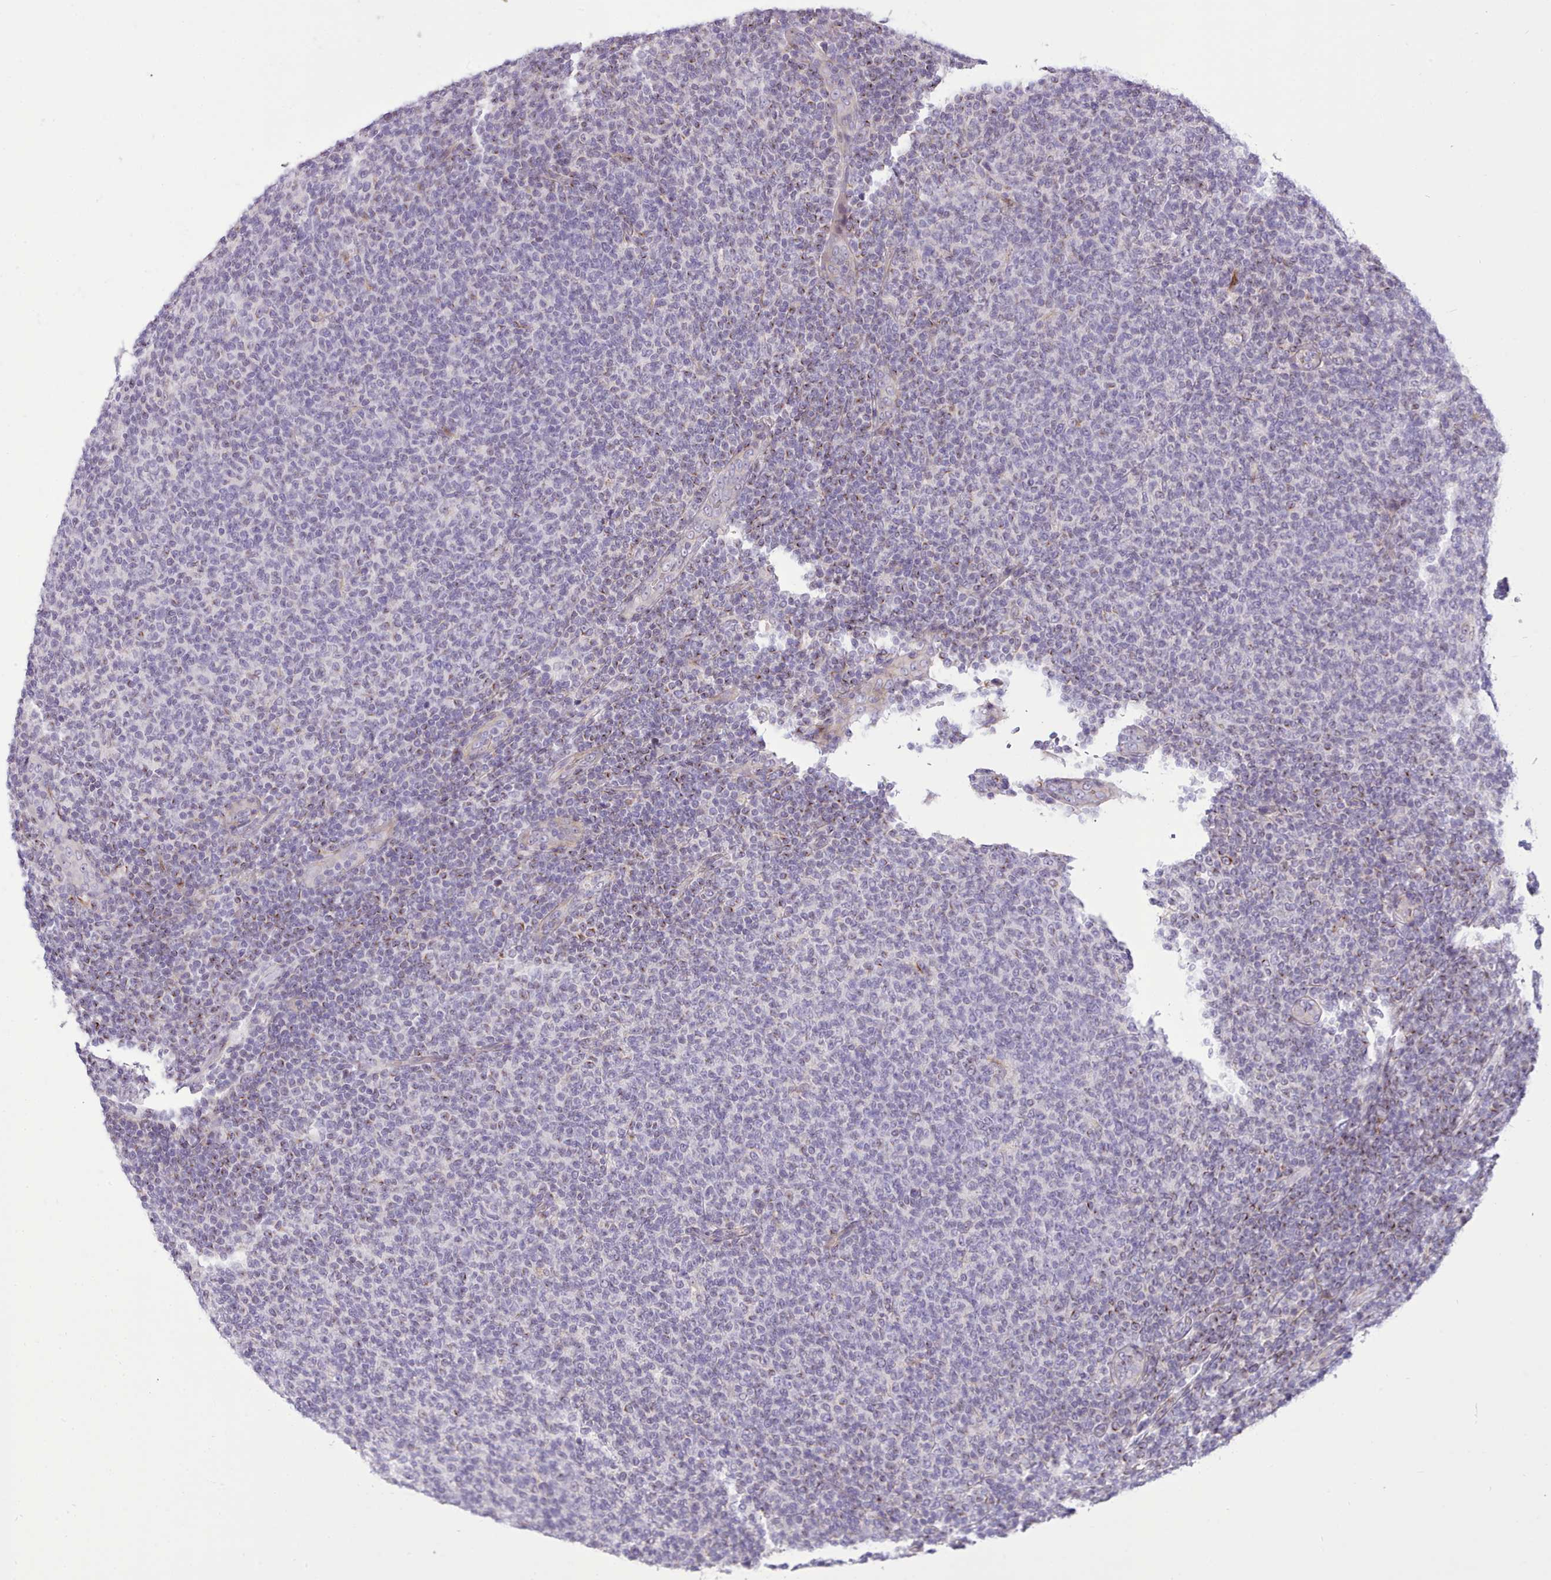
{"staining": {"intensity": "weak", "quantity": "<25%", "location": "cytoplasmic/membranous"}, "tissue": "lymphoma", "cell_type": "Tumor cells", "image_type": "cancer", "snomed": [{"axis": "morphology", "description": "Malignant lymphoma, non-Hodgkin's type, Low grade"}, {"axis": "topography", "description": "Lymph node"}], "caption": "Human lymphoma stained for a protein using immunohistochemistry (IHC) displays no expression in tumor cells.", "gene": "CYP2A13", "patient": {"sex": "male", "age": 66}}